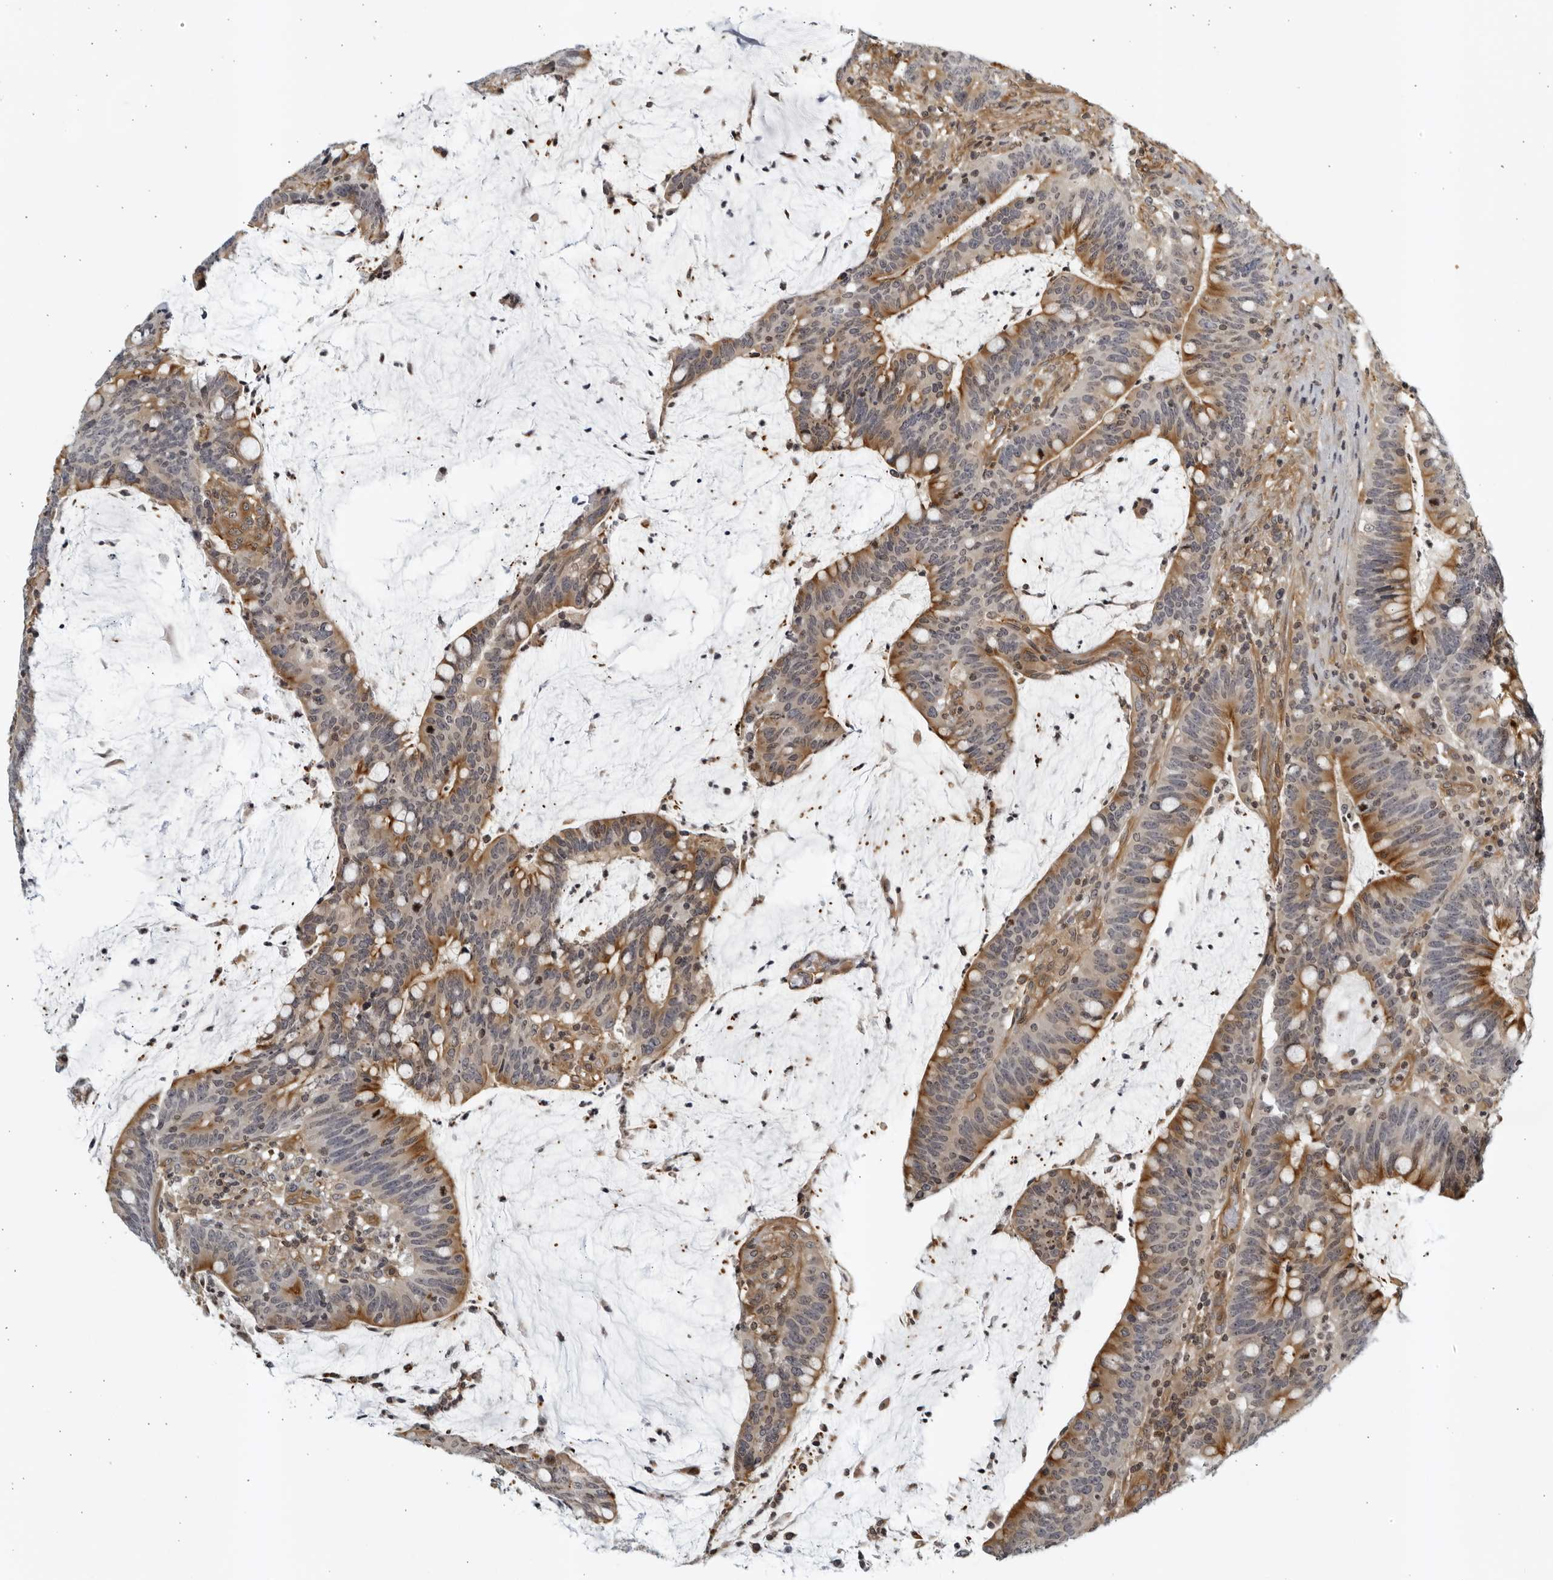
{"staining": {"intensity": "moderate", "quantity": ">75%", "location": "cytoplasmic/membranous"}, "tissue": "colorectal cancer", "cell_type": "Tumor cells", "image_type": "cancer", "snomed": [{"axis": "morphology", "description": "Adenocarcinoma, NOS"}, {"axis": "topography", "description": "Colon"}], "caption": "Immunohistochemistry (IHC) of human adenocarcinoma (colorectal) shows medium levels of moderate cytoplasmic/membranous staining in approximately >75% of tumor cells.", "gene": "SERTAD4", "patient": {"sex": "female", "age": 66}}